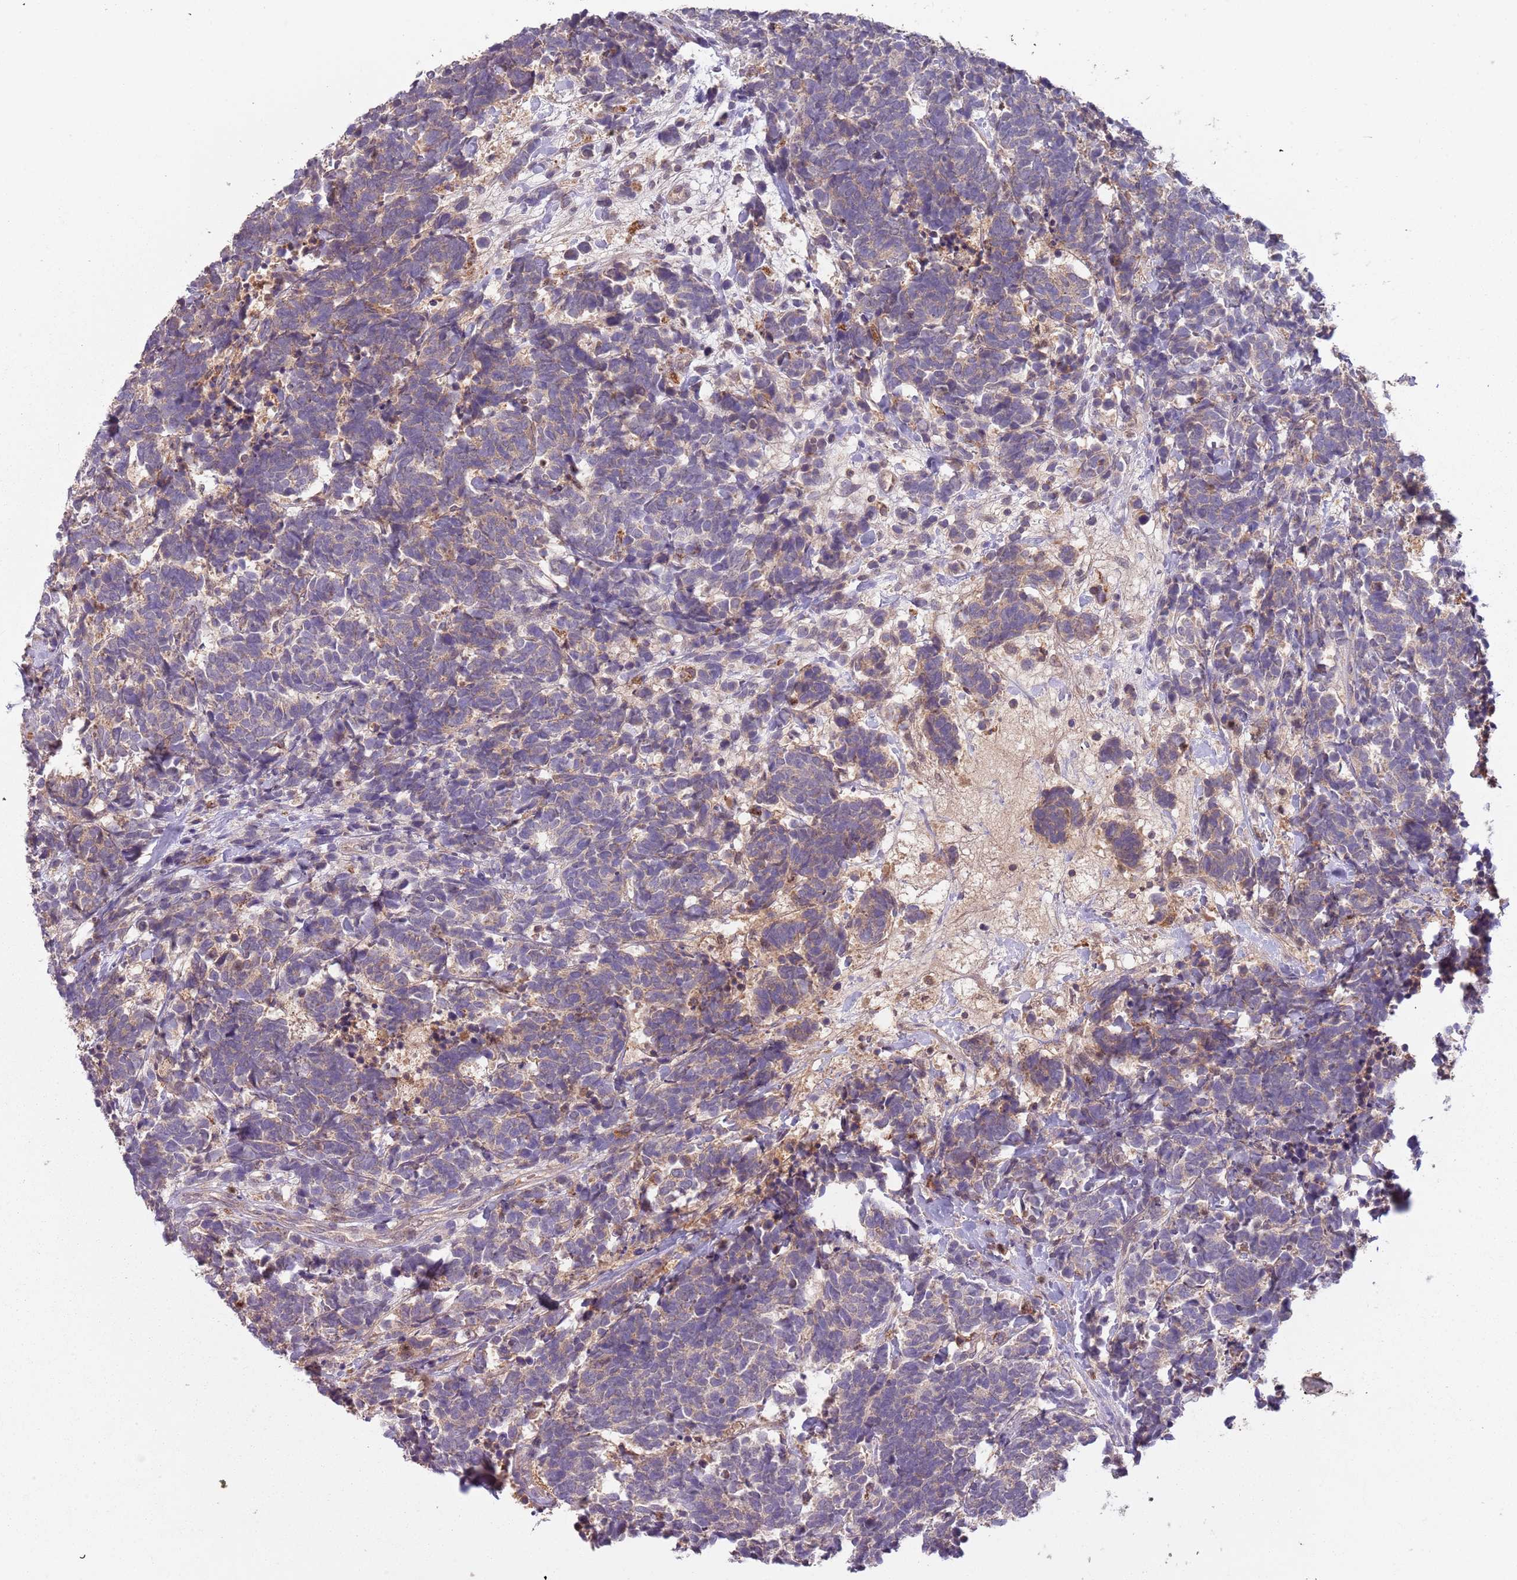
{"staining": {"intensity": "weak", "quantity": "25%-75%", "location": "cytoplasmic/membranous"}, "tissue": "carcinoid", "cell_type": "Tumor cells", "image_type": "cancer", "snomed": [{"axis": "morphology", "description": "Carcinoma, NOS"}, {"axis": "morphology", "description": "Carcinoid, malignant, NOS"}, {"axis": "topography", "description": "Prostate"}], "caption": "Immunohistochemistry (IHC) (DAB) staining of malignant carcinoid reveals weak cytoplasmic/membranous protein staining in about 25%-75% of tumor cells.", "gene": "FECH", "patient": {"sex": "male", "age": 57}}